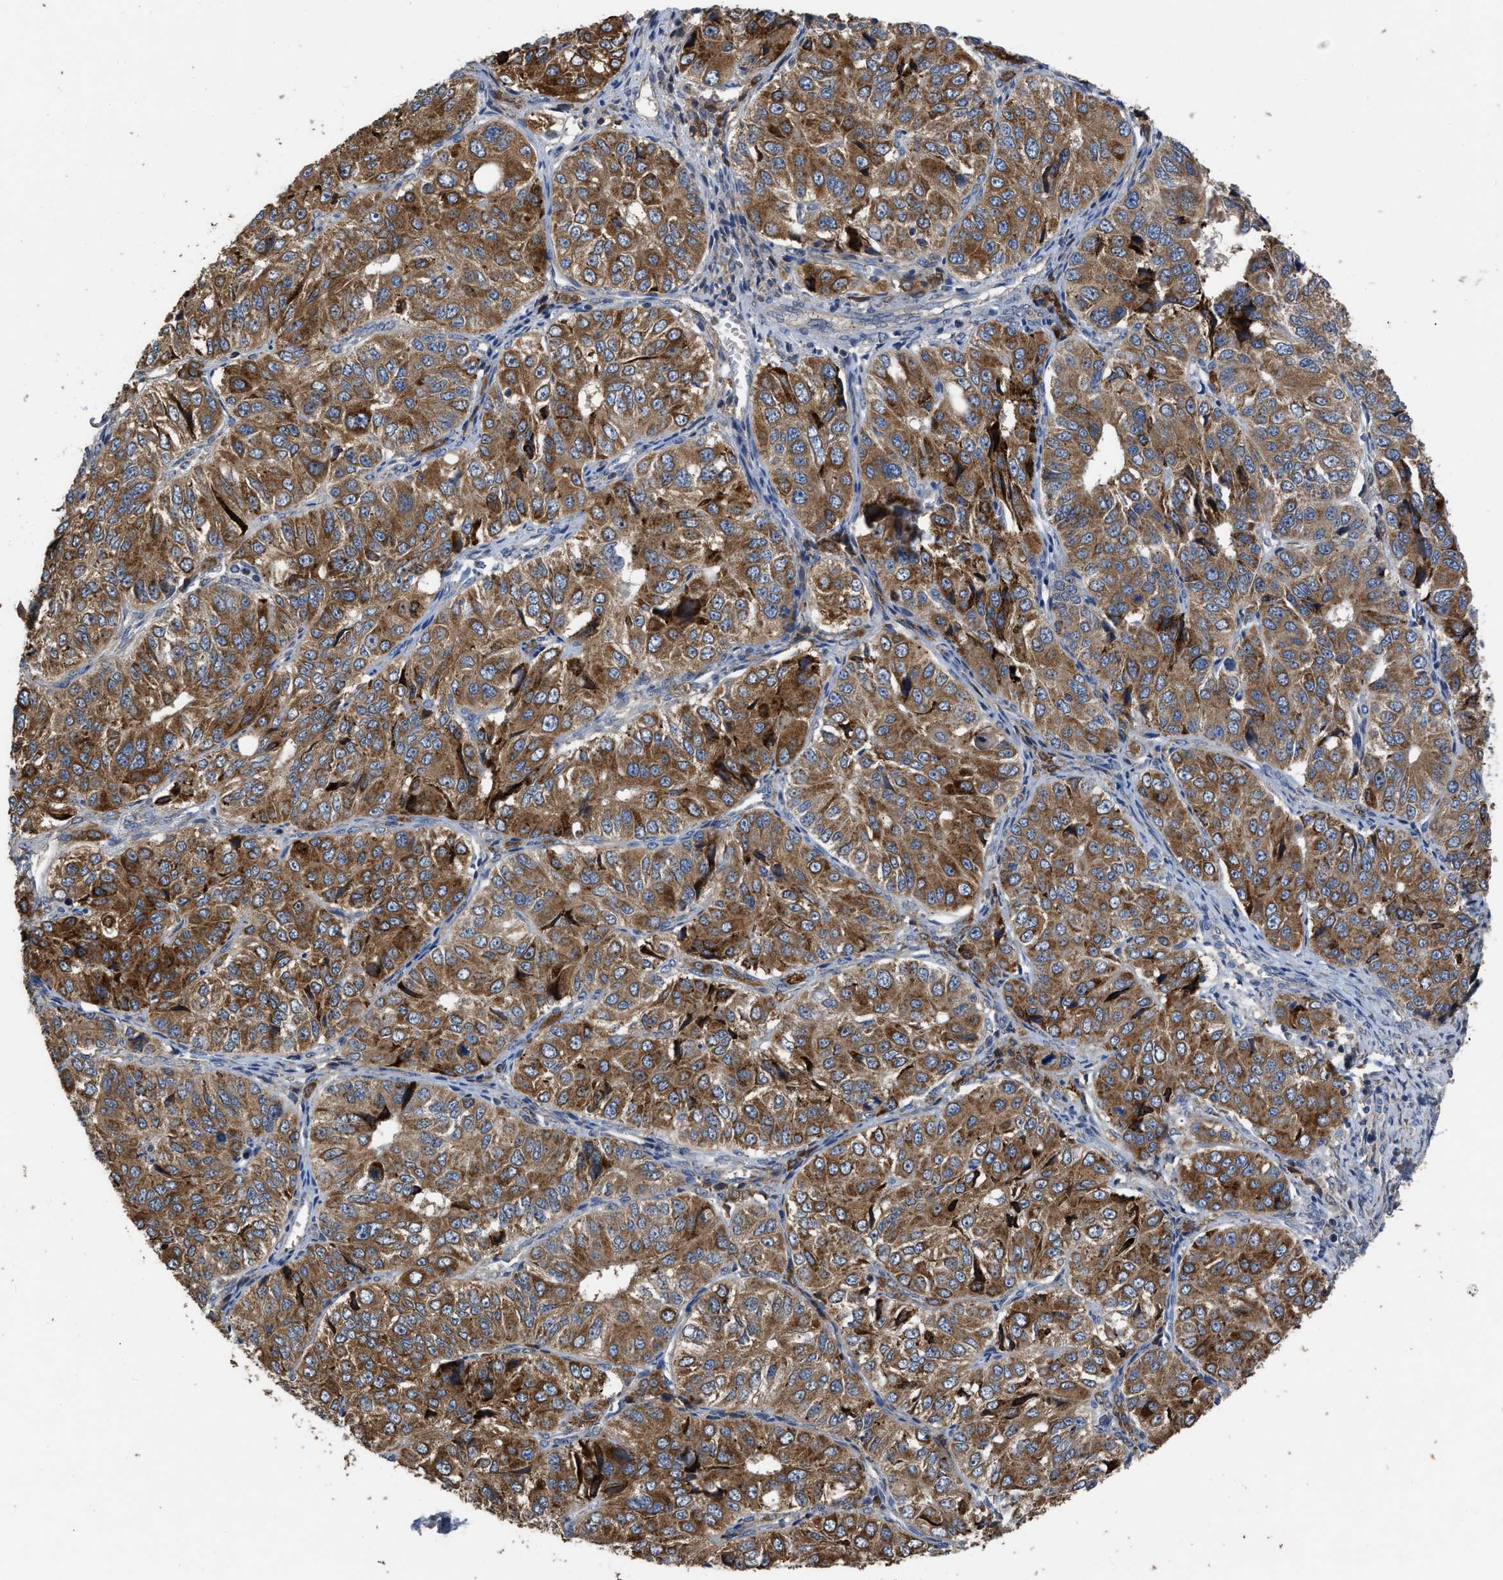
{"staining": {"intensity": "moderate", "quantity": ">75%", "location": "cytoplasmic/membranous"}, "tissue": "ovarian cancer", "cell_type": "Tumor cells", "image_type": "cancer", "snomed": [{"axis": "morphology", "description": "Carcinoma, endometroid"}, {"axis": "topography", "description": "Ovary"}], "caption": "About >75% of tumor cells in human ovarian cancer exhibit moderate cytoplasmic/membranous protein positivity as visualized by brown immunohistochemical staining.", "gene": "AK2", "patient": {"sex": "female", "age": 51}}